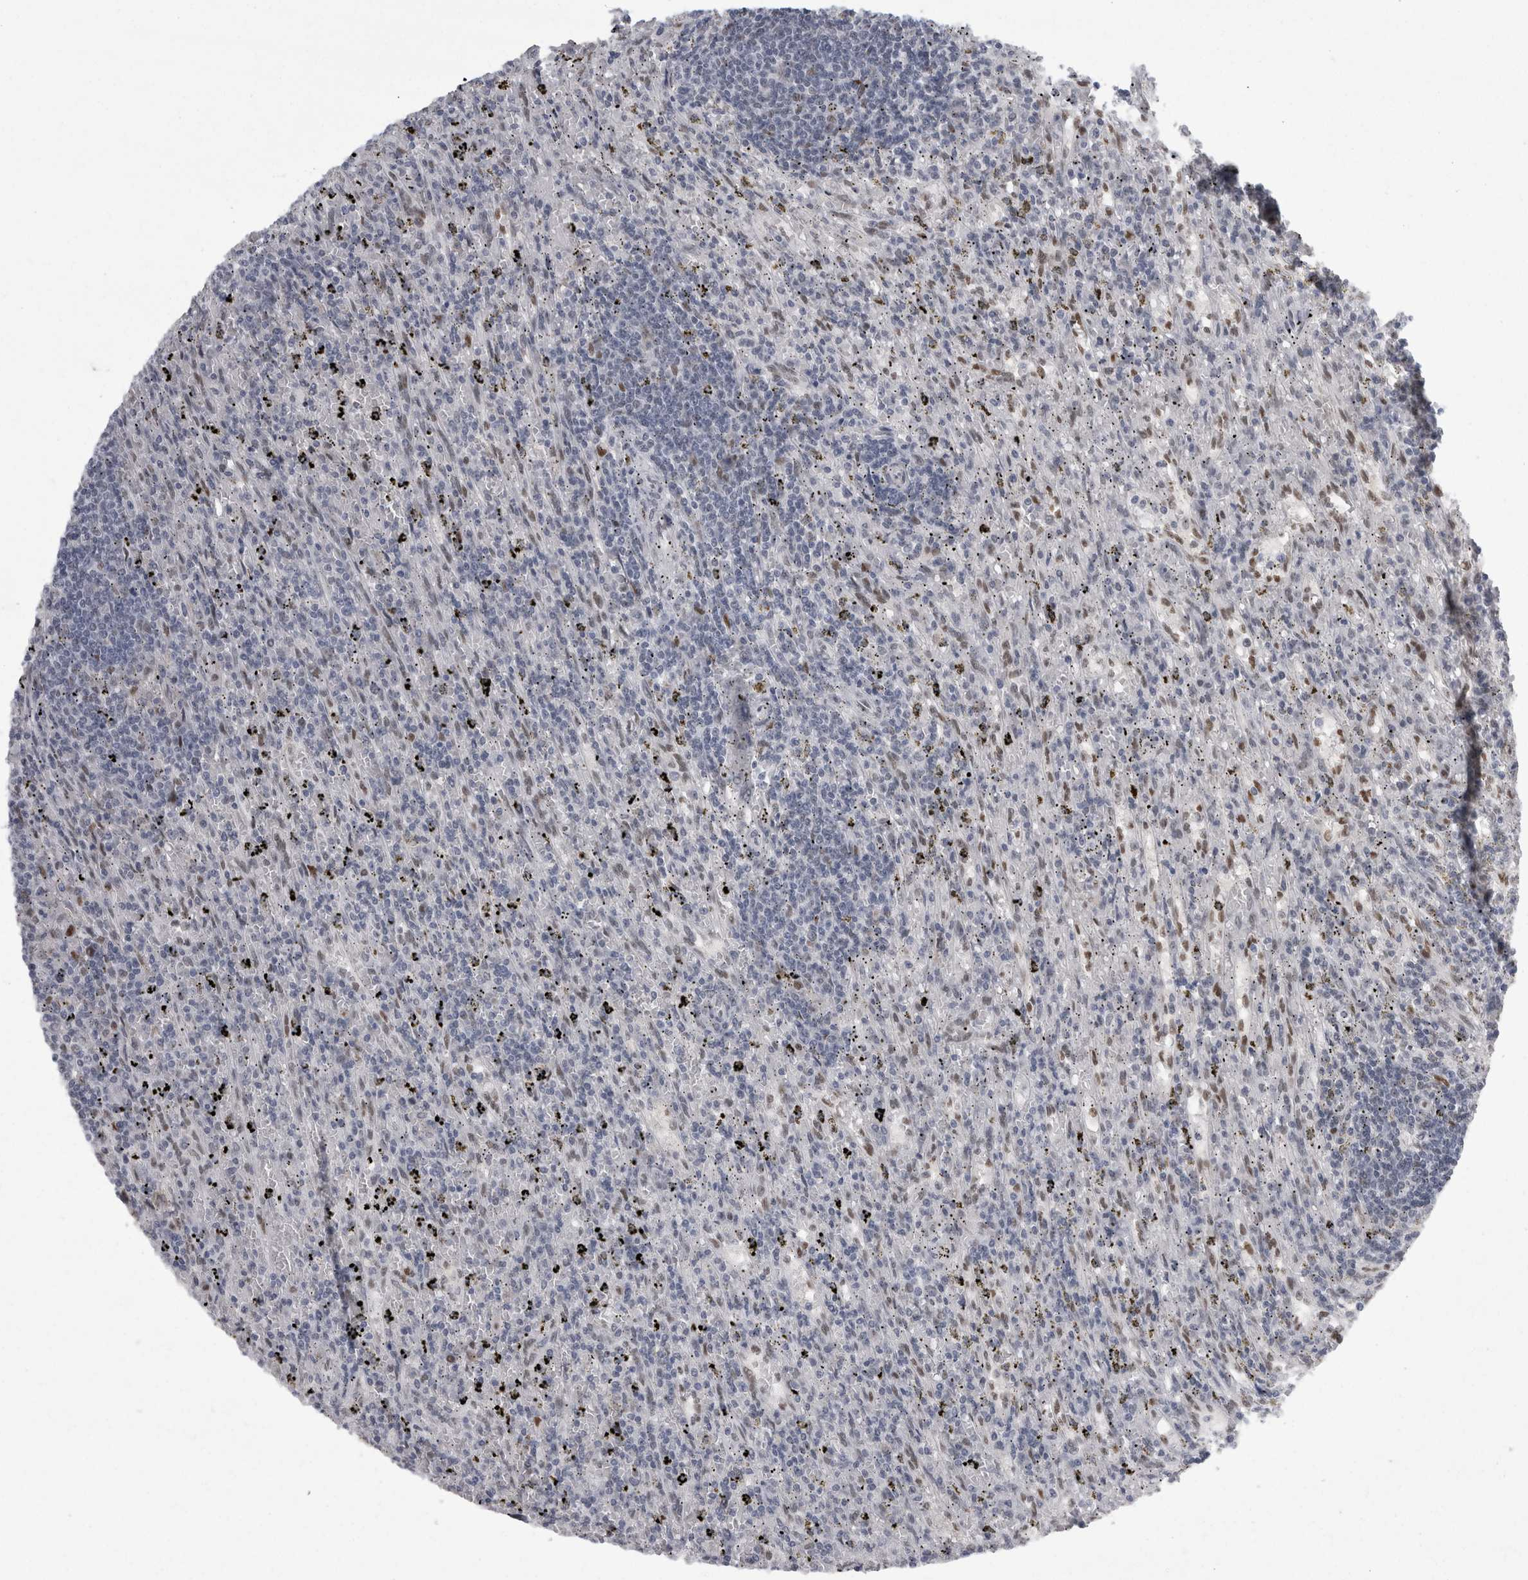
{"staining": {"intensity": "negative", "quantity": "none", "location": "none"}, "tissue": "lymphoma", "cell_type": "Tumor cells", "image_type": "cancer", "snomed": [{"axis": "morphology", "description": "Malignant lymphoma, non-Hodgkin's type, Low grade"}, {"axis": "topography", "description": "Spleen"}], "caption": "Immunohistochemical staining of human low-grade malignant lymphoma, non-Hodgkin's type demonstrates no significant expression in tumor cells.", "gene": "C1orf54", "patient": {"sex": "male", "age": 76}}